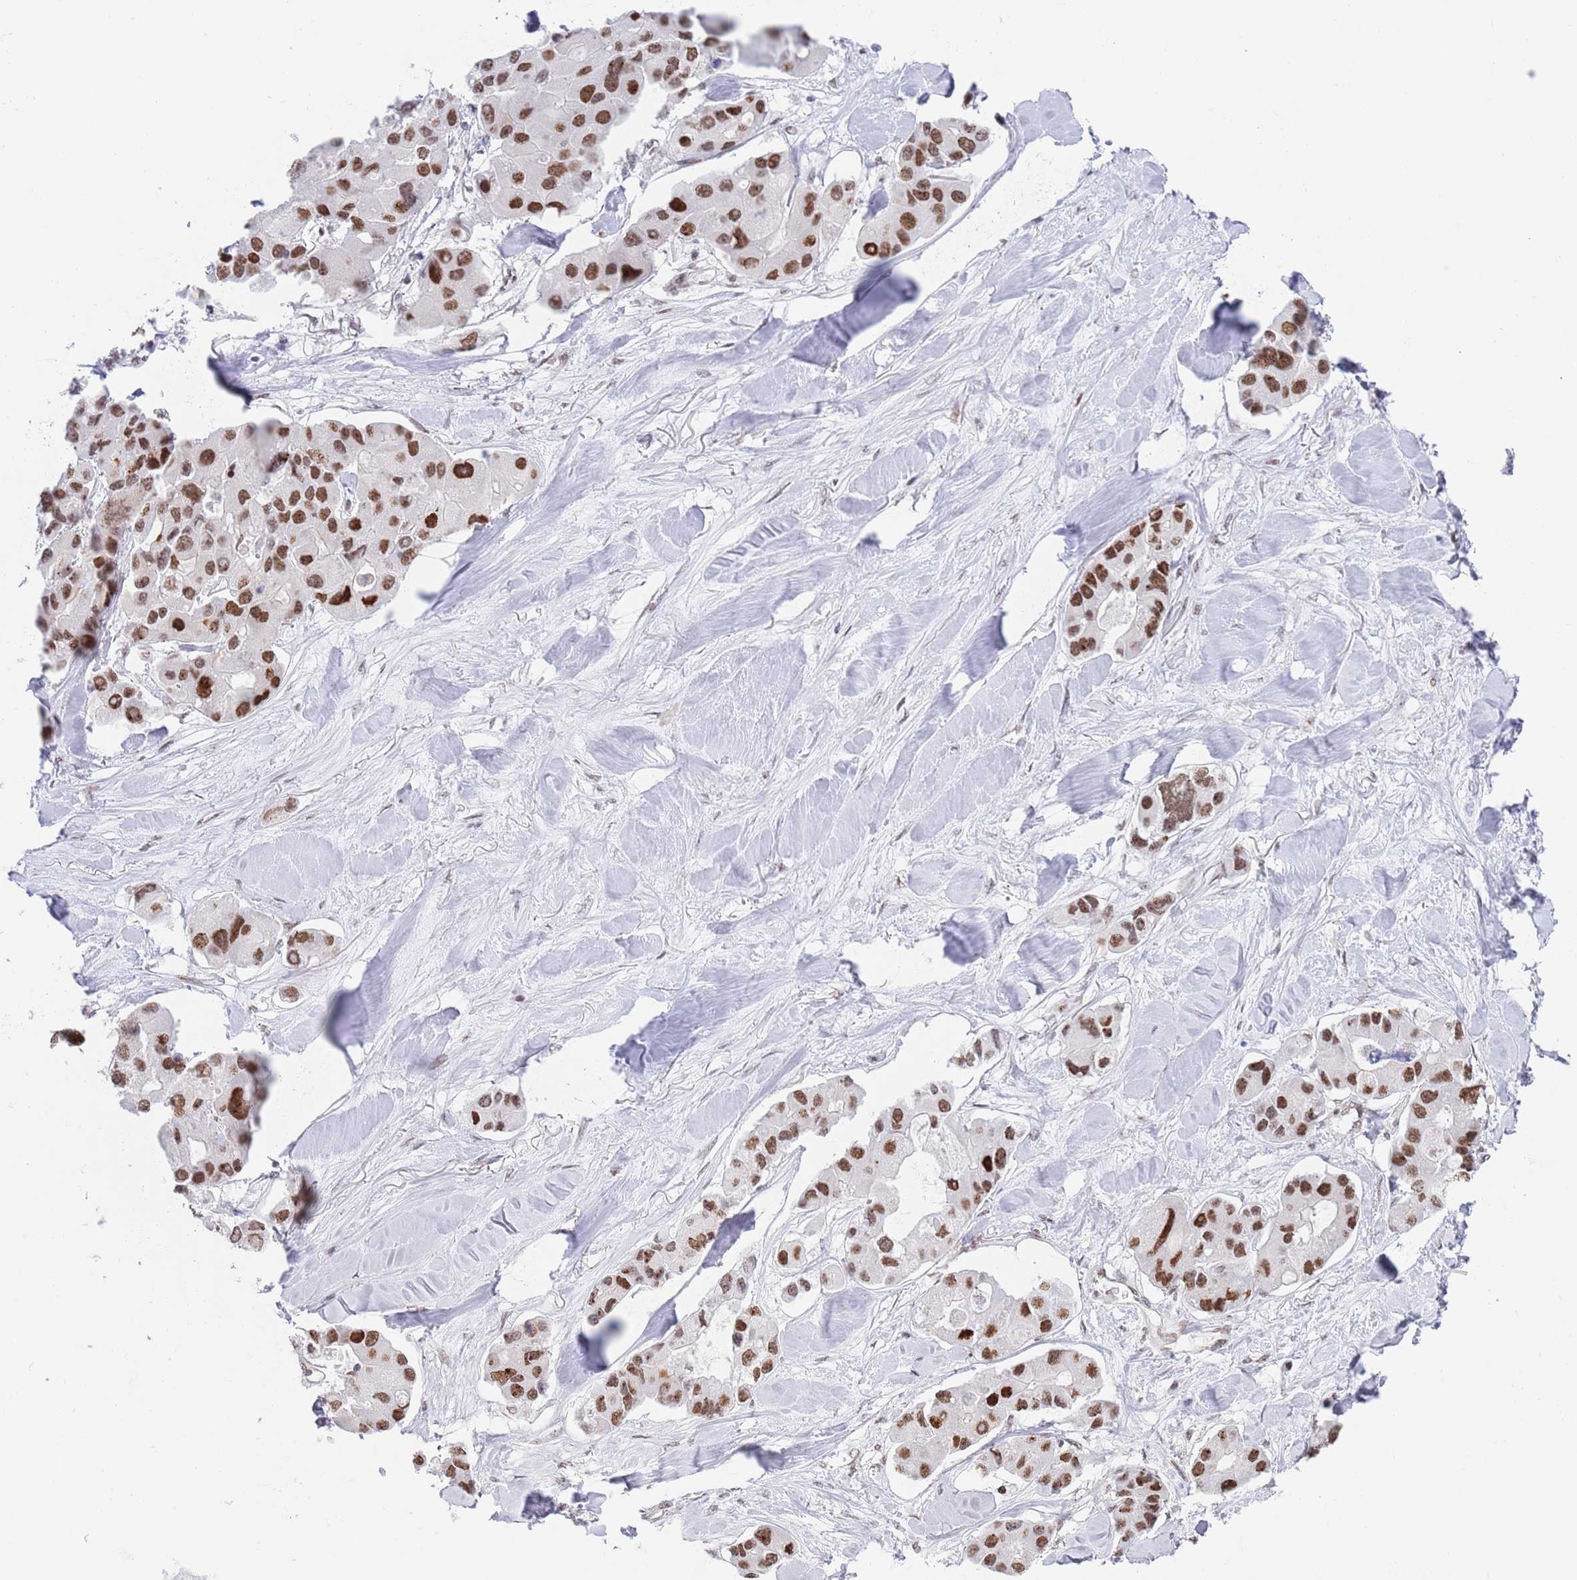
{"staining": {"intensity": "strong", "quantity": ">75%", "location": "nuclear"}, "tissue": "lung cancer", "cell_type": "Tumor cells", "image_type": "cancer", "snomed": [{"axis": "morphology", "description": "Adenocarcinoma, NOS"}, {"axis": "topography", "description": "Lung"}], "caption": "Adenocarcinoma (lung) stained with a protein marker displays strong staining in tumor cells.", "gene": "ZNF382", "patient": {"sex": "female", "age": 54}}